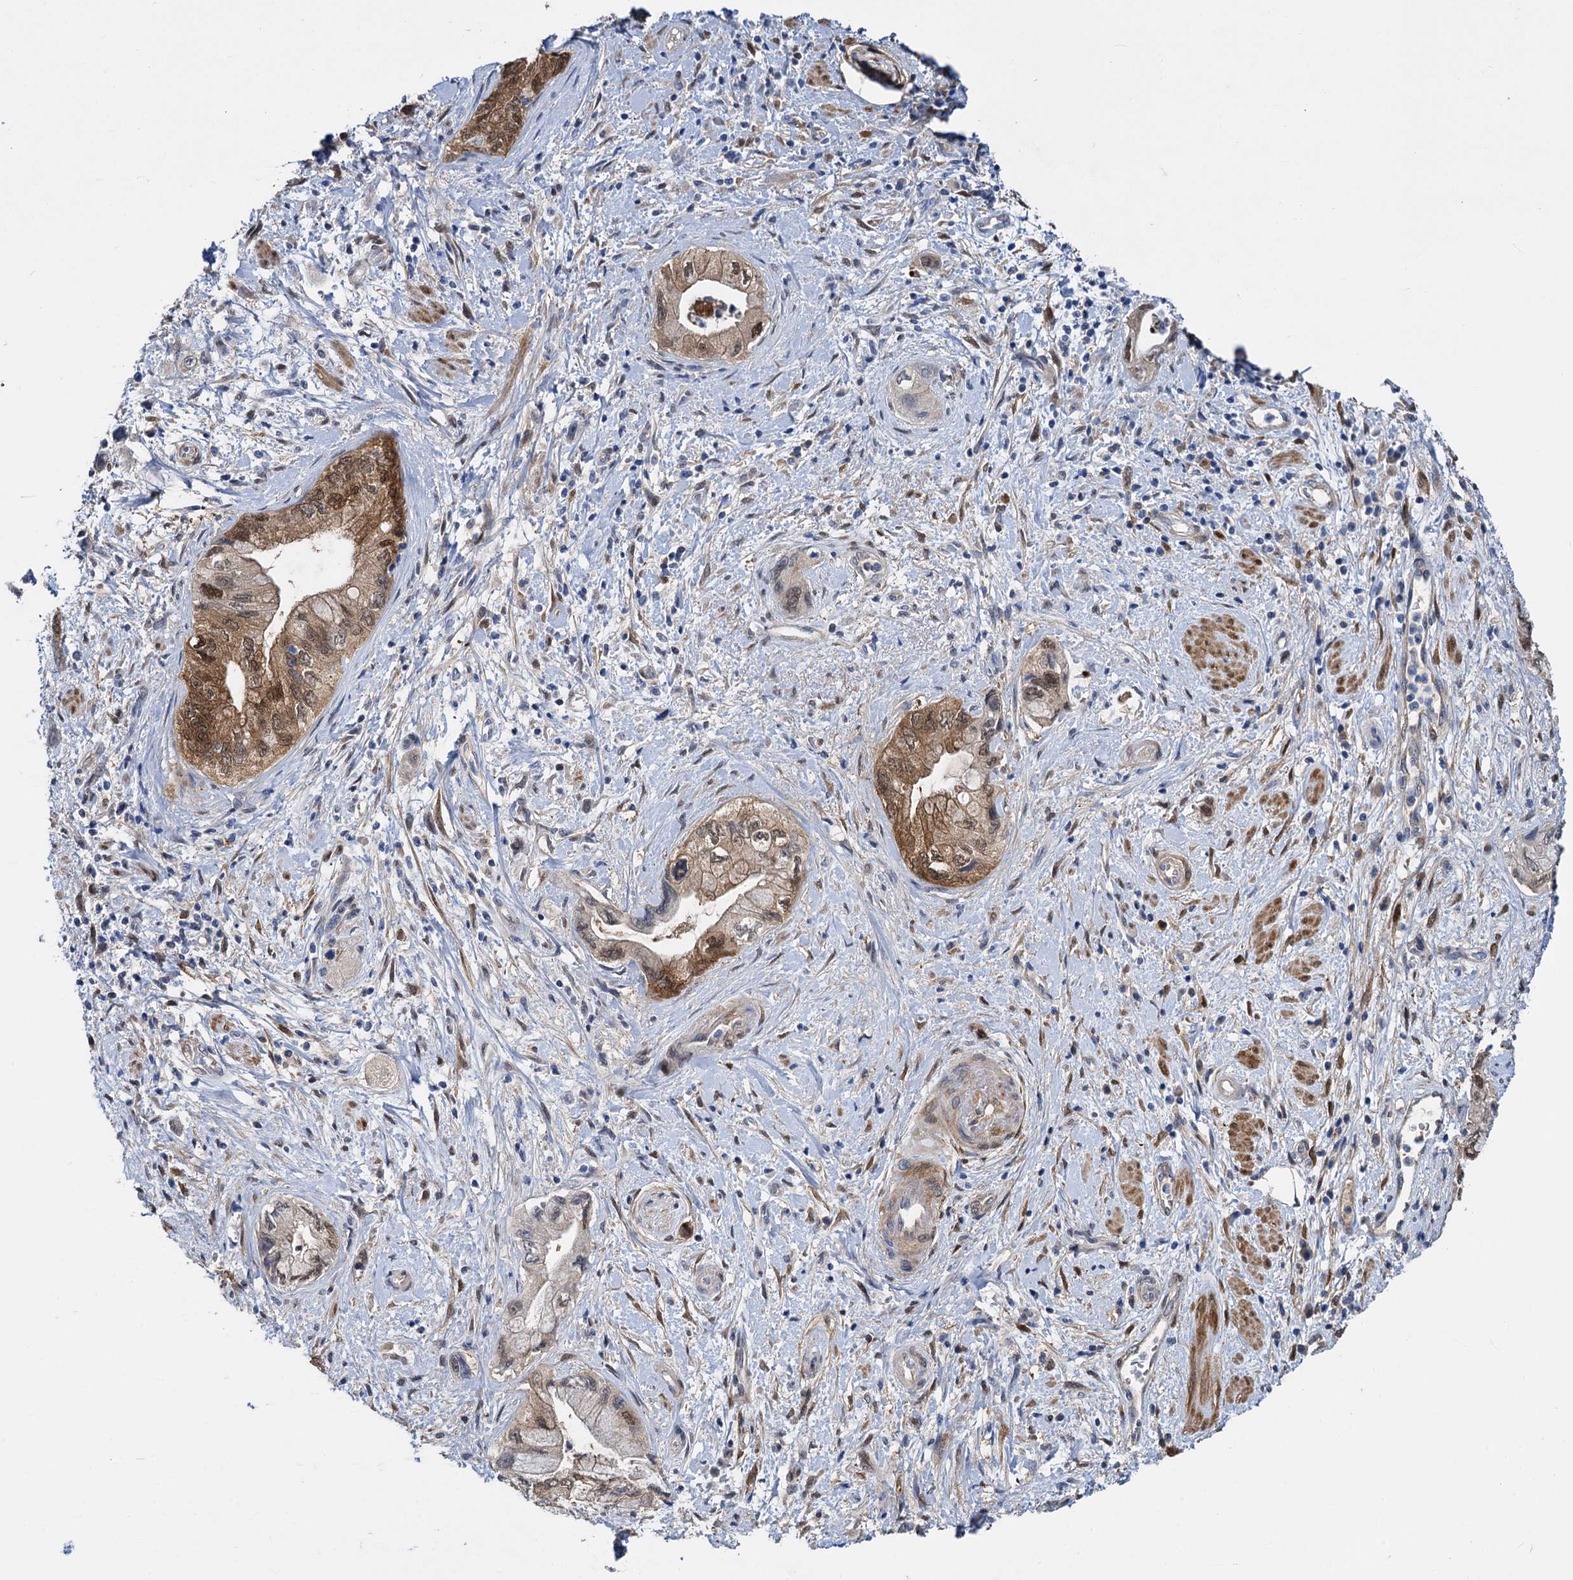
{"staining": {"intensity": "moderate", "quantity": ">75%", "location": "cytoplasmic/membranous"}, "tissue": "pancreatic cancer", "cell_type": "Tumor cells", "image_type": "cancer", "snomed": [{"axis": "morphology", "description": "Adenocarcinoma, NOS"}, {"axis": "topography", "description": "Pancreas"}], "caption": "Immunohistochemistry (IHC) (DAB (3,3'-diaminobenzidine)) staining of human adenocarcinoma (pancreatic) displays moderate cytoplasmic/membranous protein staining in approximately >75% of tumor cells.", "gene": "GSTM3", "patient": {"sex": "female", "age": 73}}